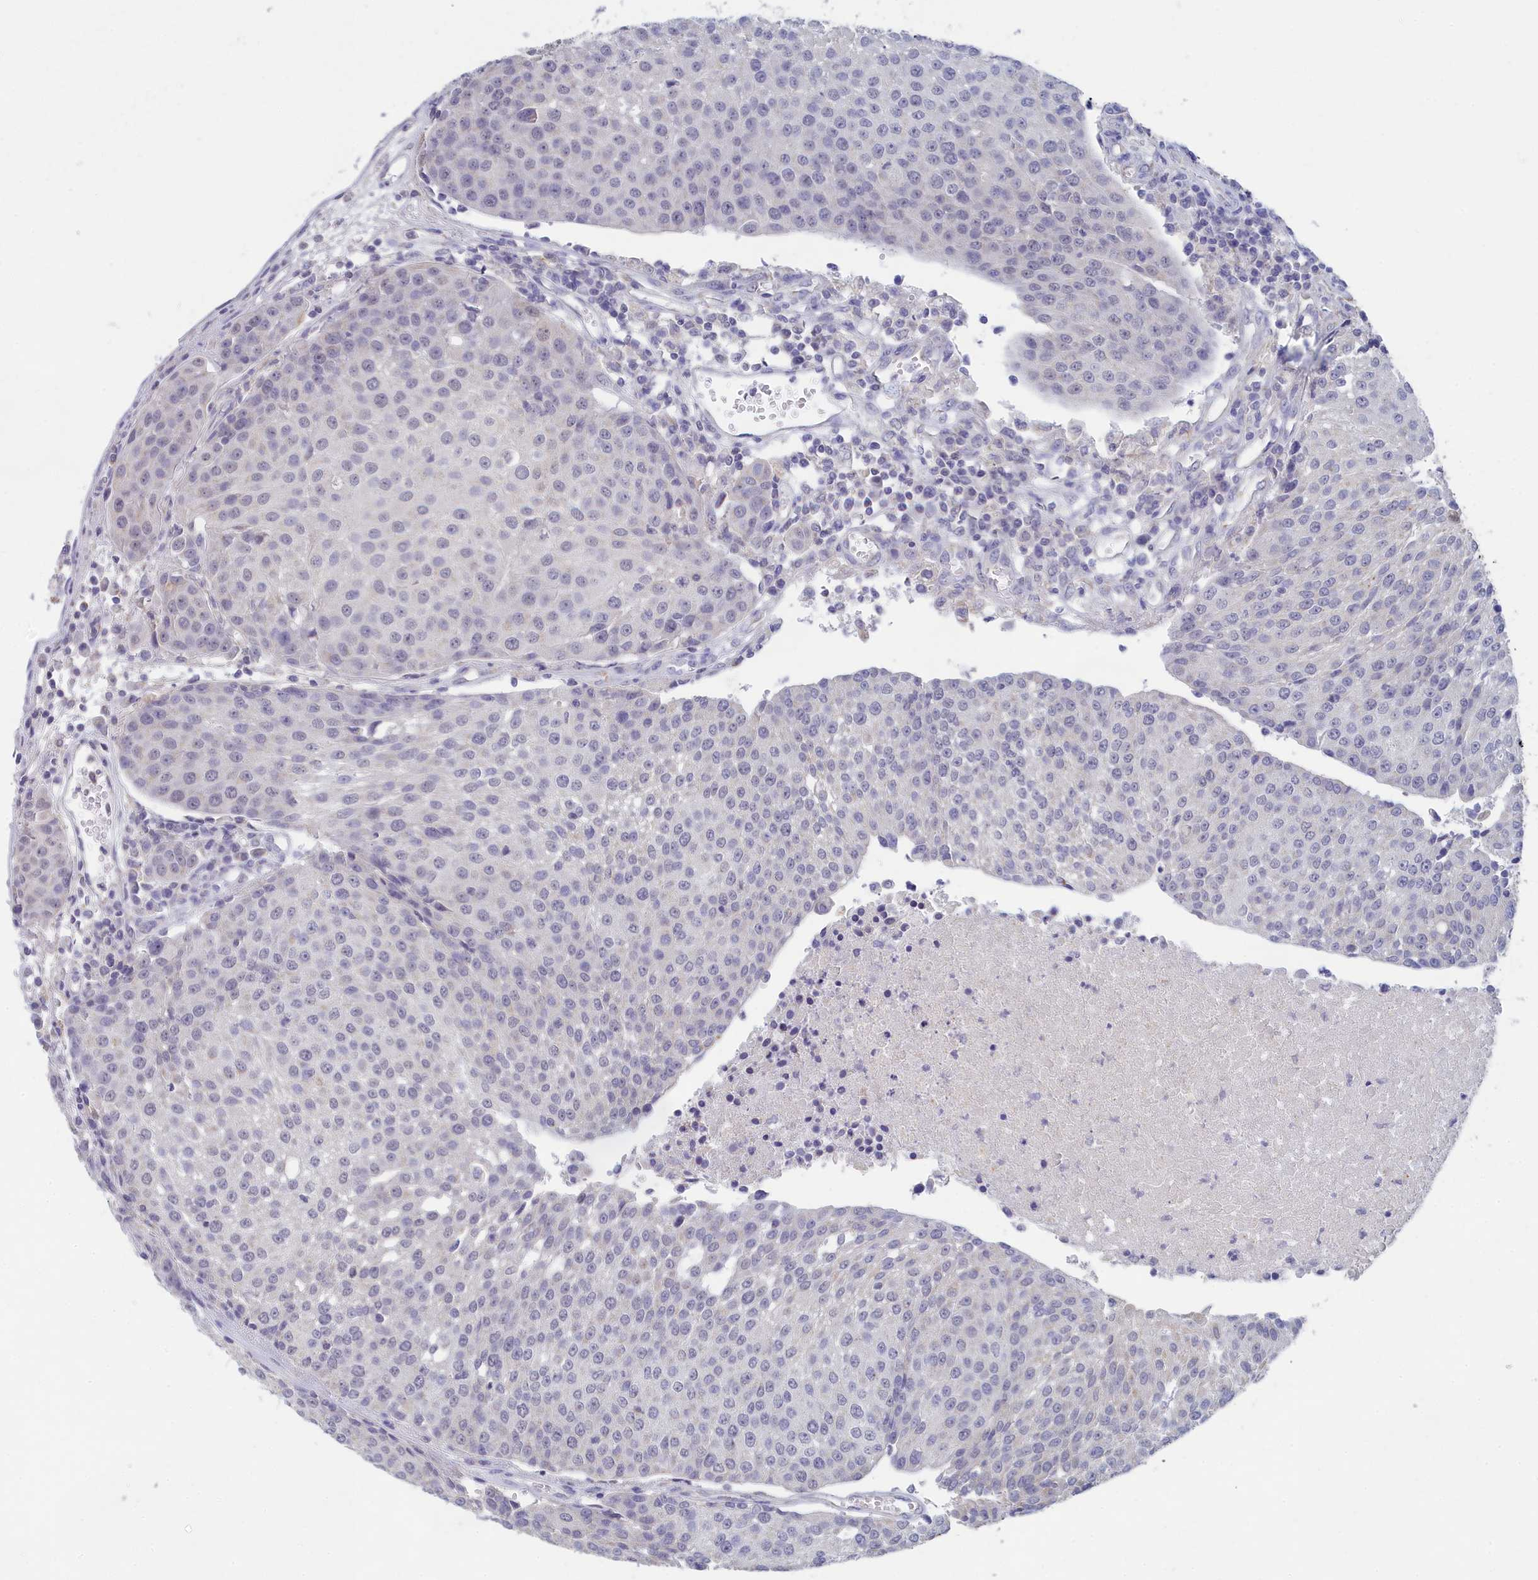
{"staining": {"intensity": "negative", "quantity": "none", "location": "none"}, "tissue": "urothelial cancer", "cell_type": "Tumor cells", "image_type": "cancer", "snomed": [{"axis": "morphology", "description": "Urothelial carcinoma, High grade"}, {"axis": "topography", "description": "Urinary bladder"}], "caption": "Immunohistochemical staining of human urothelial cancer shows no significant positivity in tumor cells.", "gene": "LRIF1", "patient": {"sex": "female", "age": 85}}